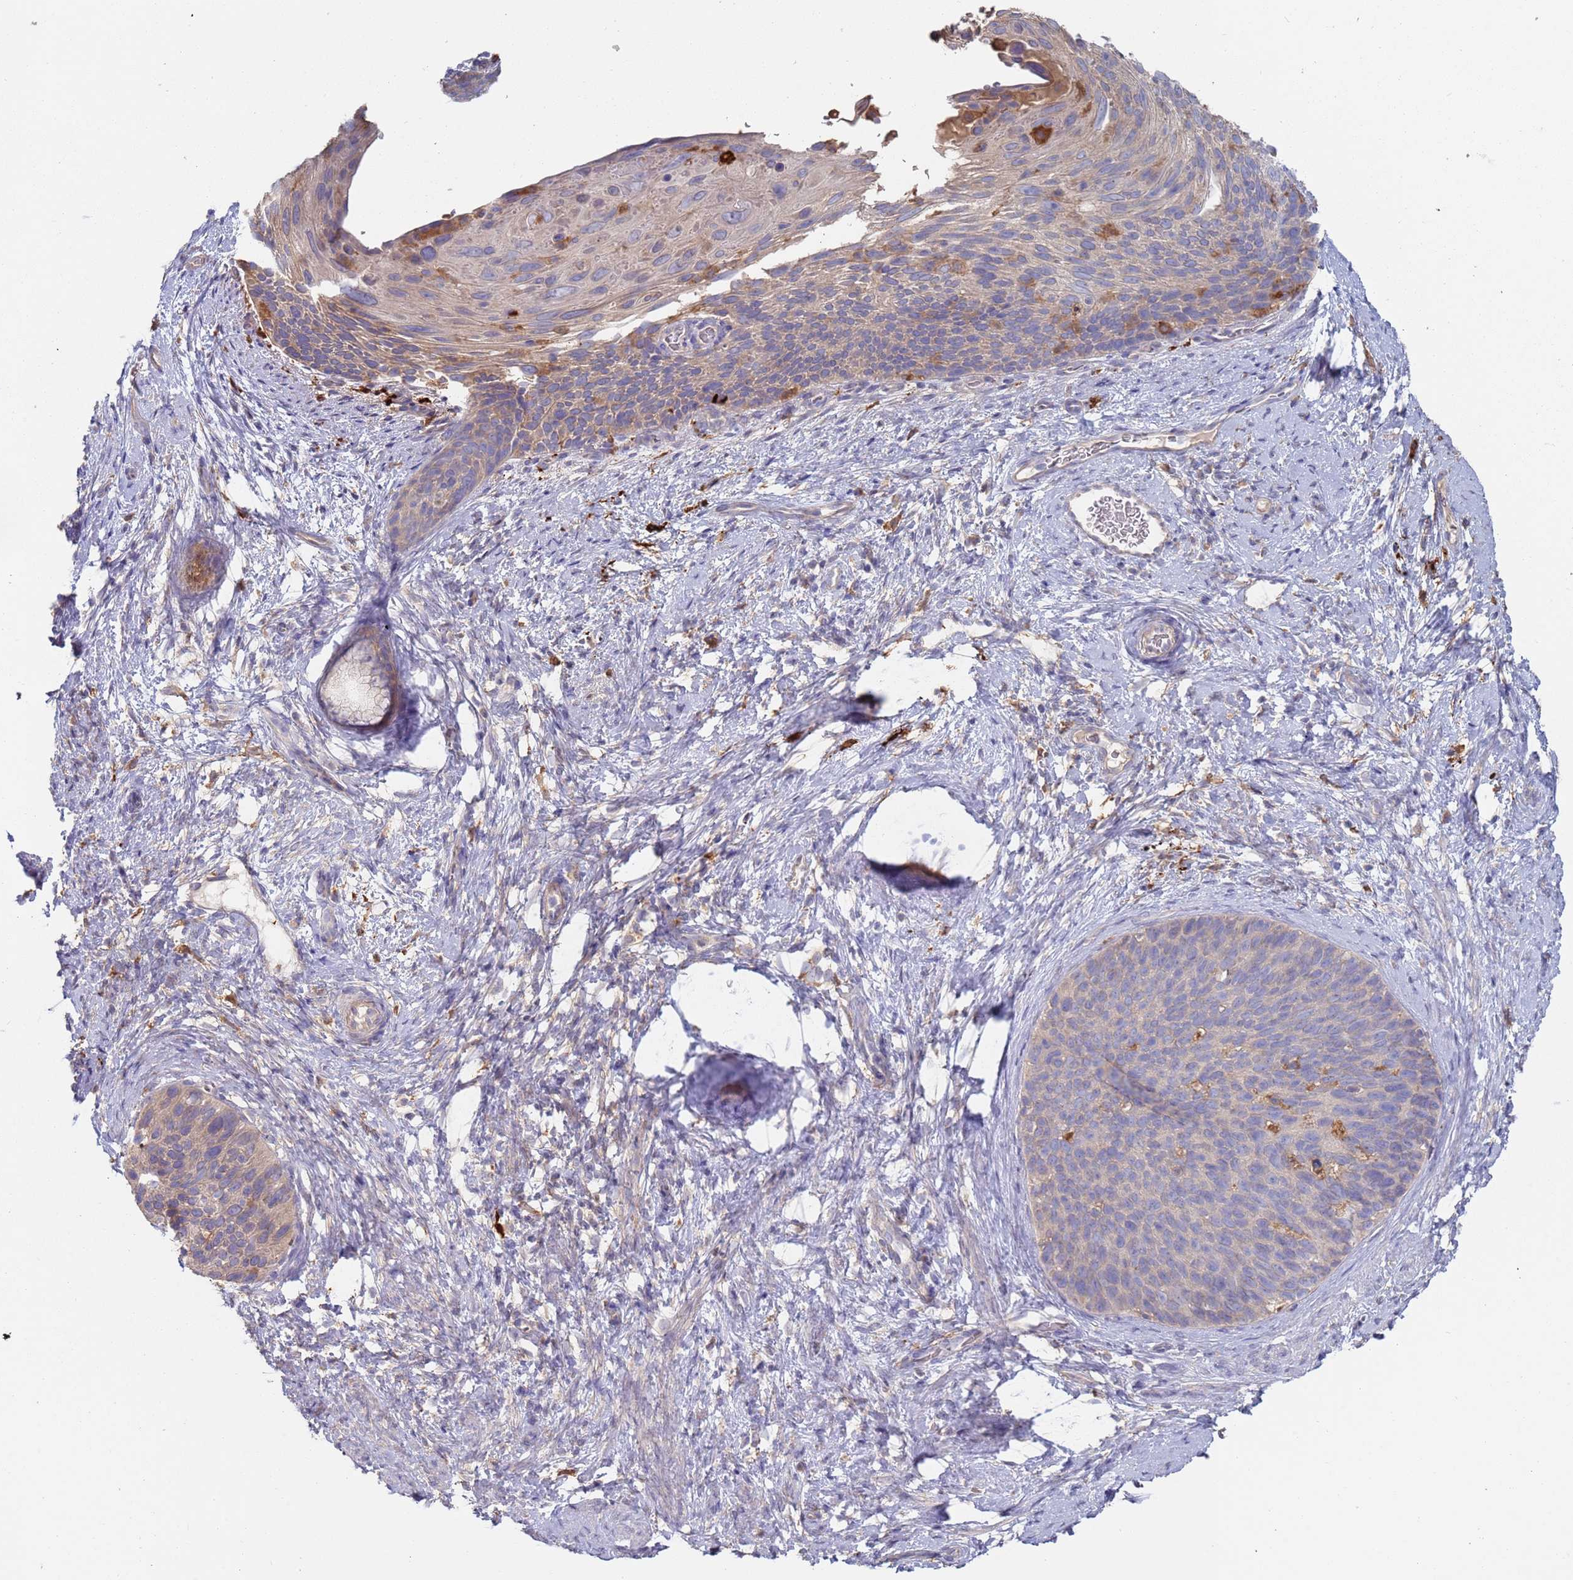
{"staining": {"intensity": "weak", "quantity": "<25%", "location": "cytoplasmic/membranous"}, "tissue": "cervical cancer", "cell_type": "Tumor cells", "image_type": "cancer", "snomed": [{"axis": "morphology", "description": "Squamous cell carcinoma, NOS"}, {"axis": "topography", "description": "Cervix"}], "caption": "Human squamous cell carcinoma (cervical) stained for a protein using immunohistochemistry (IHC) displays no positivity in tumor cells.", "gene": "MALRD1", "patient": {"sex": "female", "age": 80}}